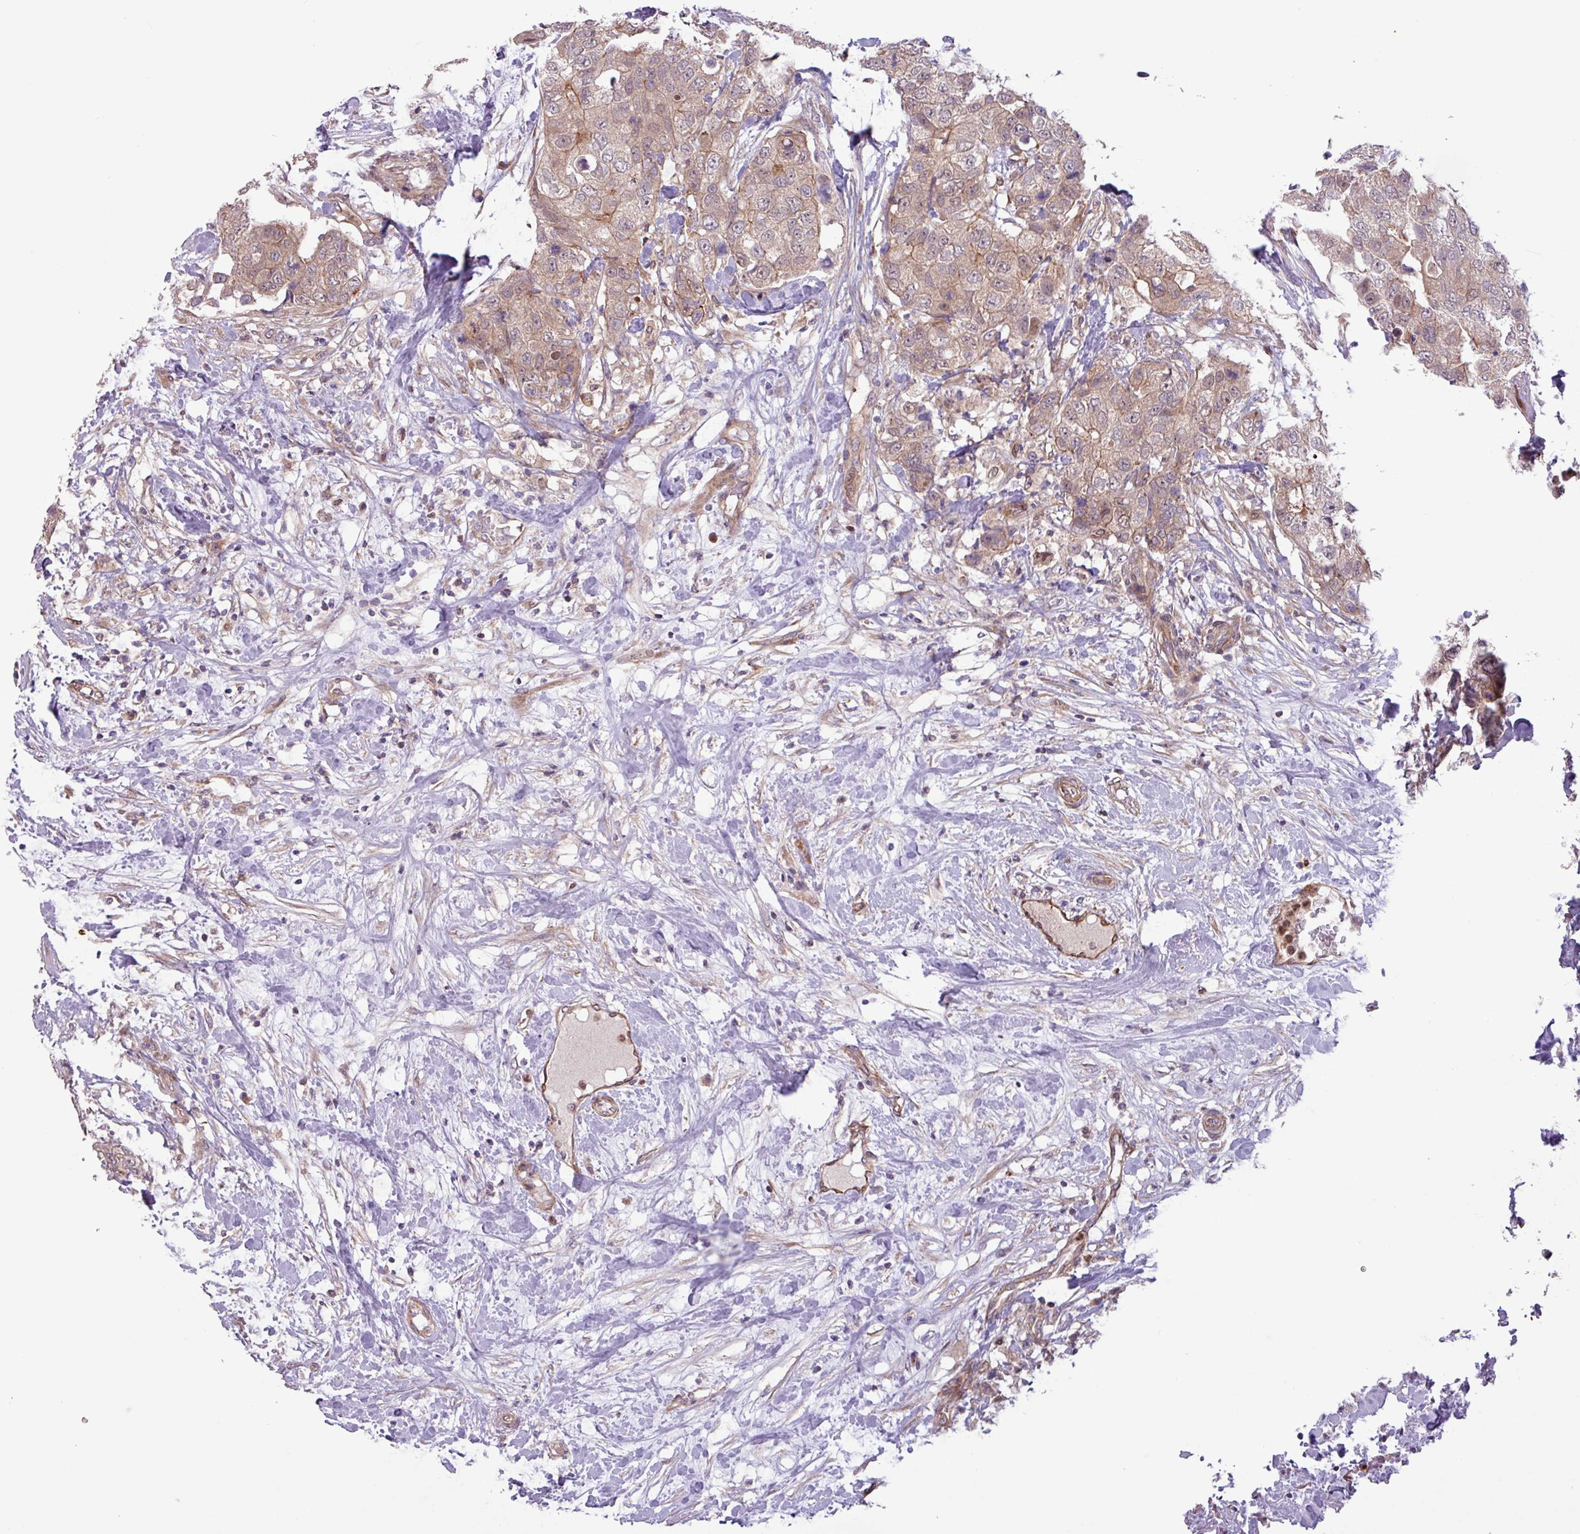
{"staining": {"intensity": "weak", "quantity": ">75%", "location": "cytoplasmic/membranous,nuclear"}, "tissue": "breast cancer", "cell_type": "Tumor cells", "image_type": "cancer", "snomed": [{"axis": "morphology", "description": "Duct carcinoma"}, {"axis": "topography", "description": "Breast"}], "caption": "Immunohistochemical staining of human breast infiltrating ductal carcinoma demonstrates low levels of weak cytoplasmic/membranous and nuclear protein expression in approximately >75% of tumor cells.", "gene": "CNTRL", "patient": {"sex": "female", "age": 62}}